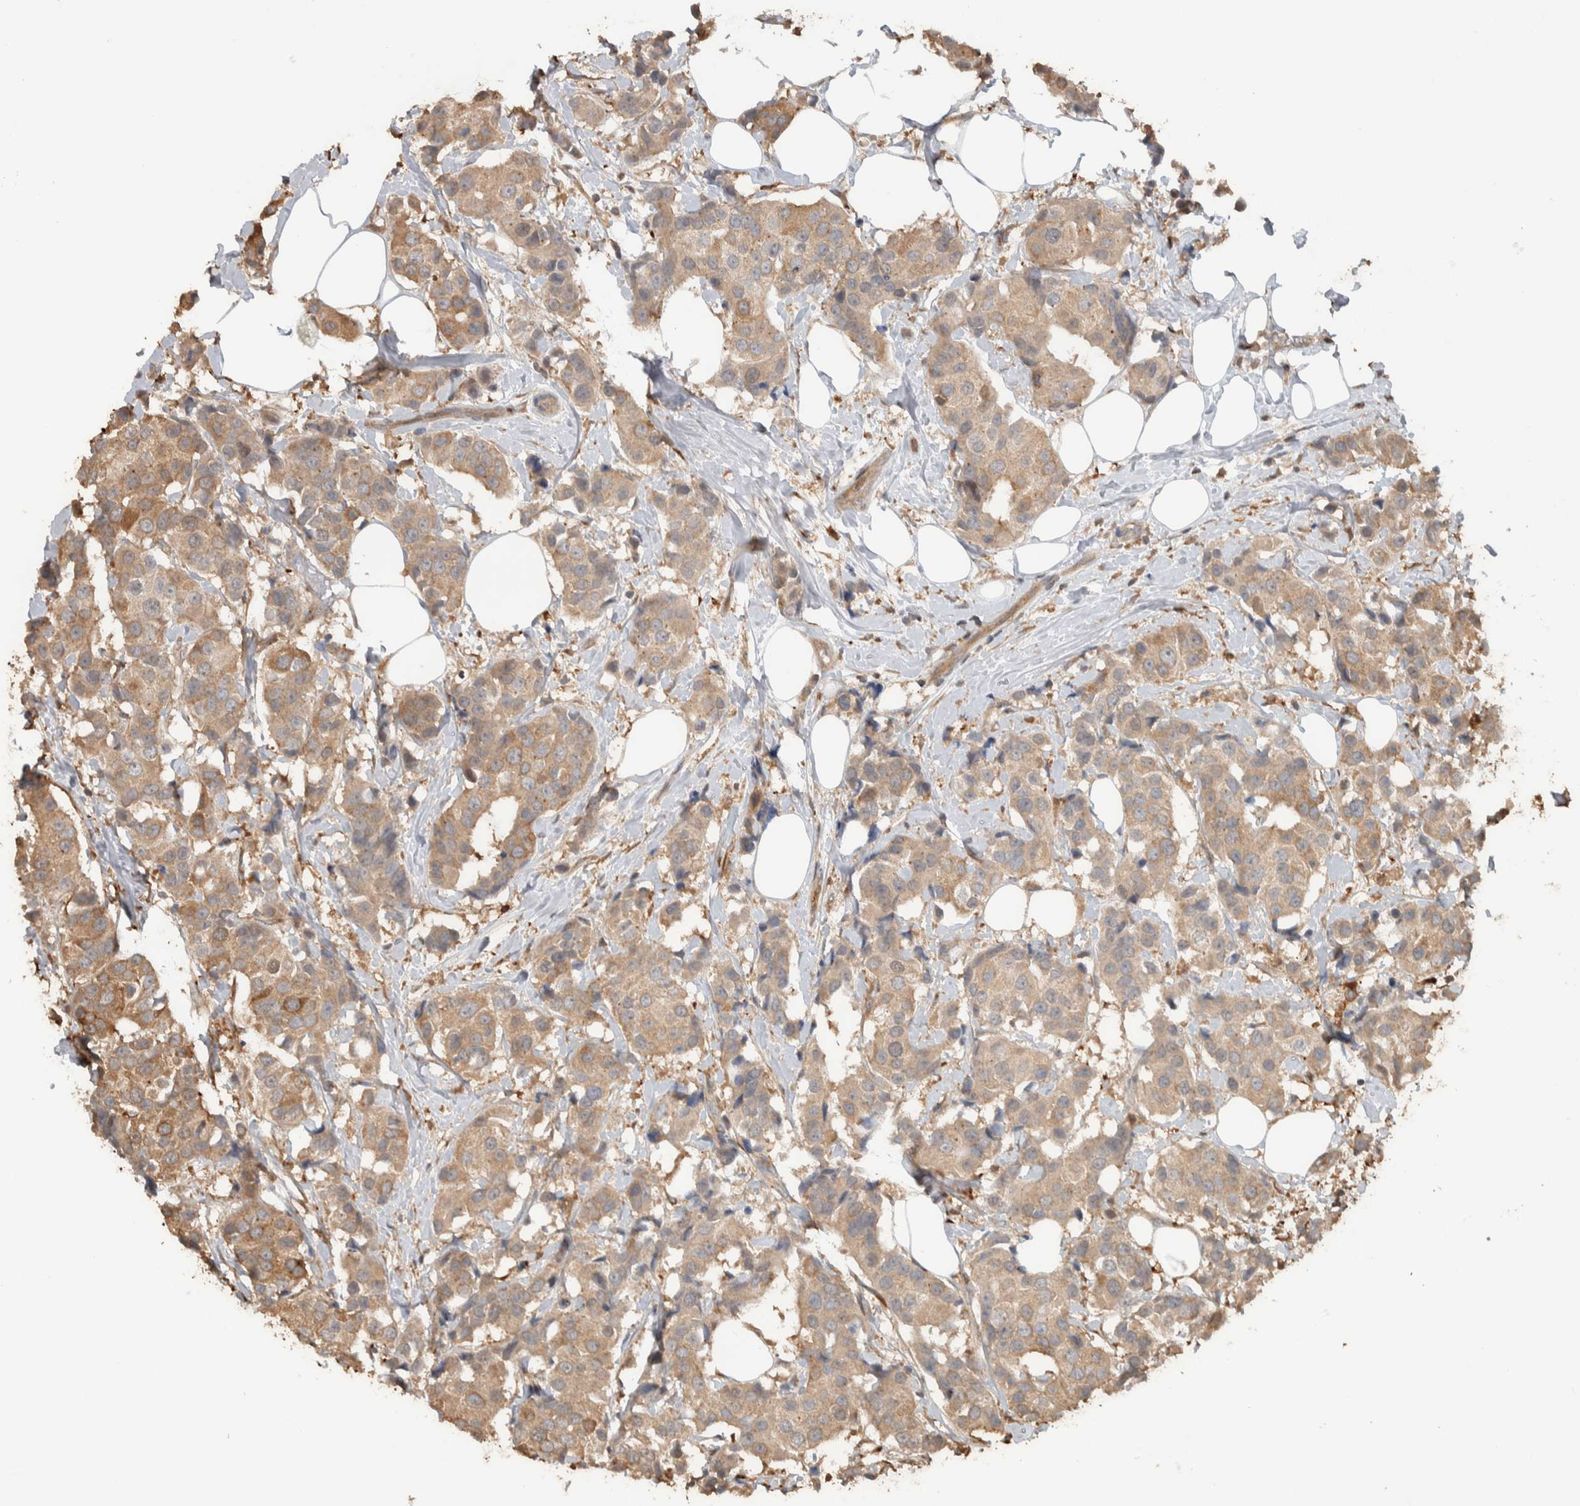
{"staining": {"intensity": "weak", "quantity": ">75%", "location": "cytoplasmic/membranous"}, "tissue": "breast cancer", "cell_type": "Tumor cells", "image_type": "cancer", "snomed": [{"axis": "morphology", "description": "Normal tissue, NOS"}, {"axis": "morphology", "description": "Duct carcinoma"}, {"axis": "topography", "description": "Breast"}], "caption": "DAB immunohistochemical staining of human invasive ductal carcinoma (breast) reveals weak cytoplasmic/membranous protein expression in approximately >75% of tumor cells.", "gene": "CNTROB", "patient": {"sex": "female", "age": 39}}